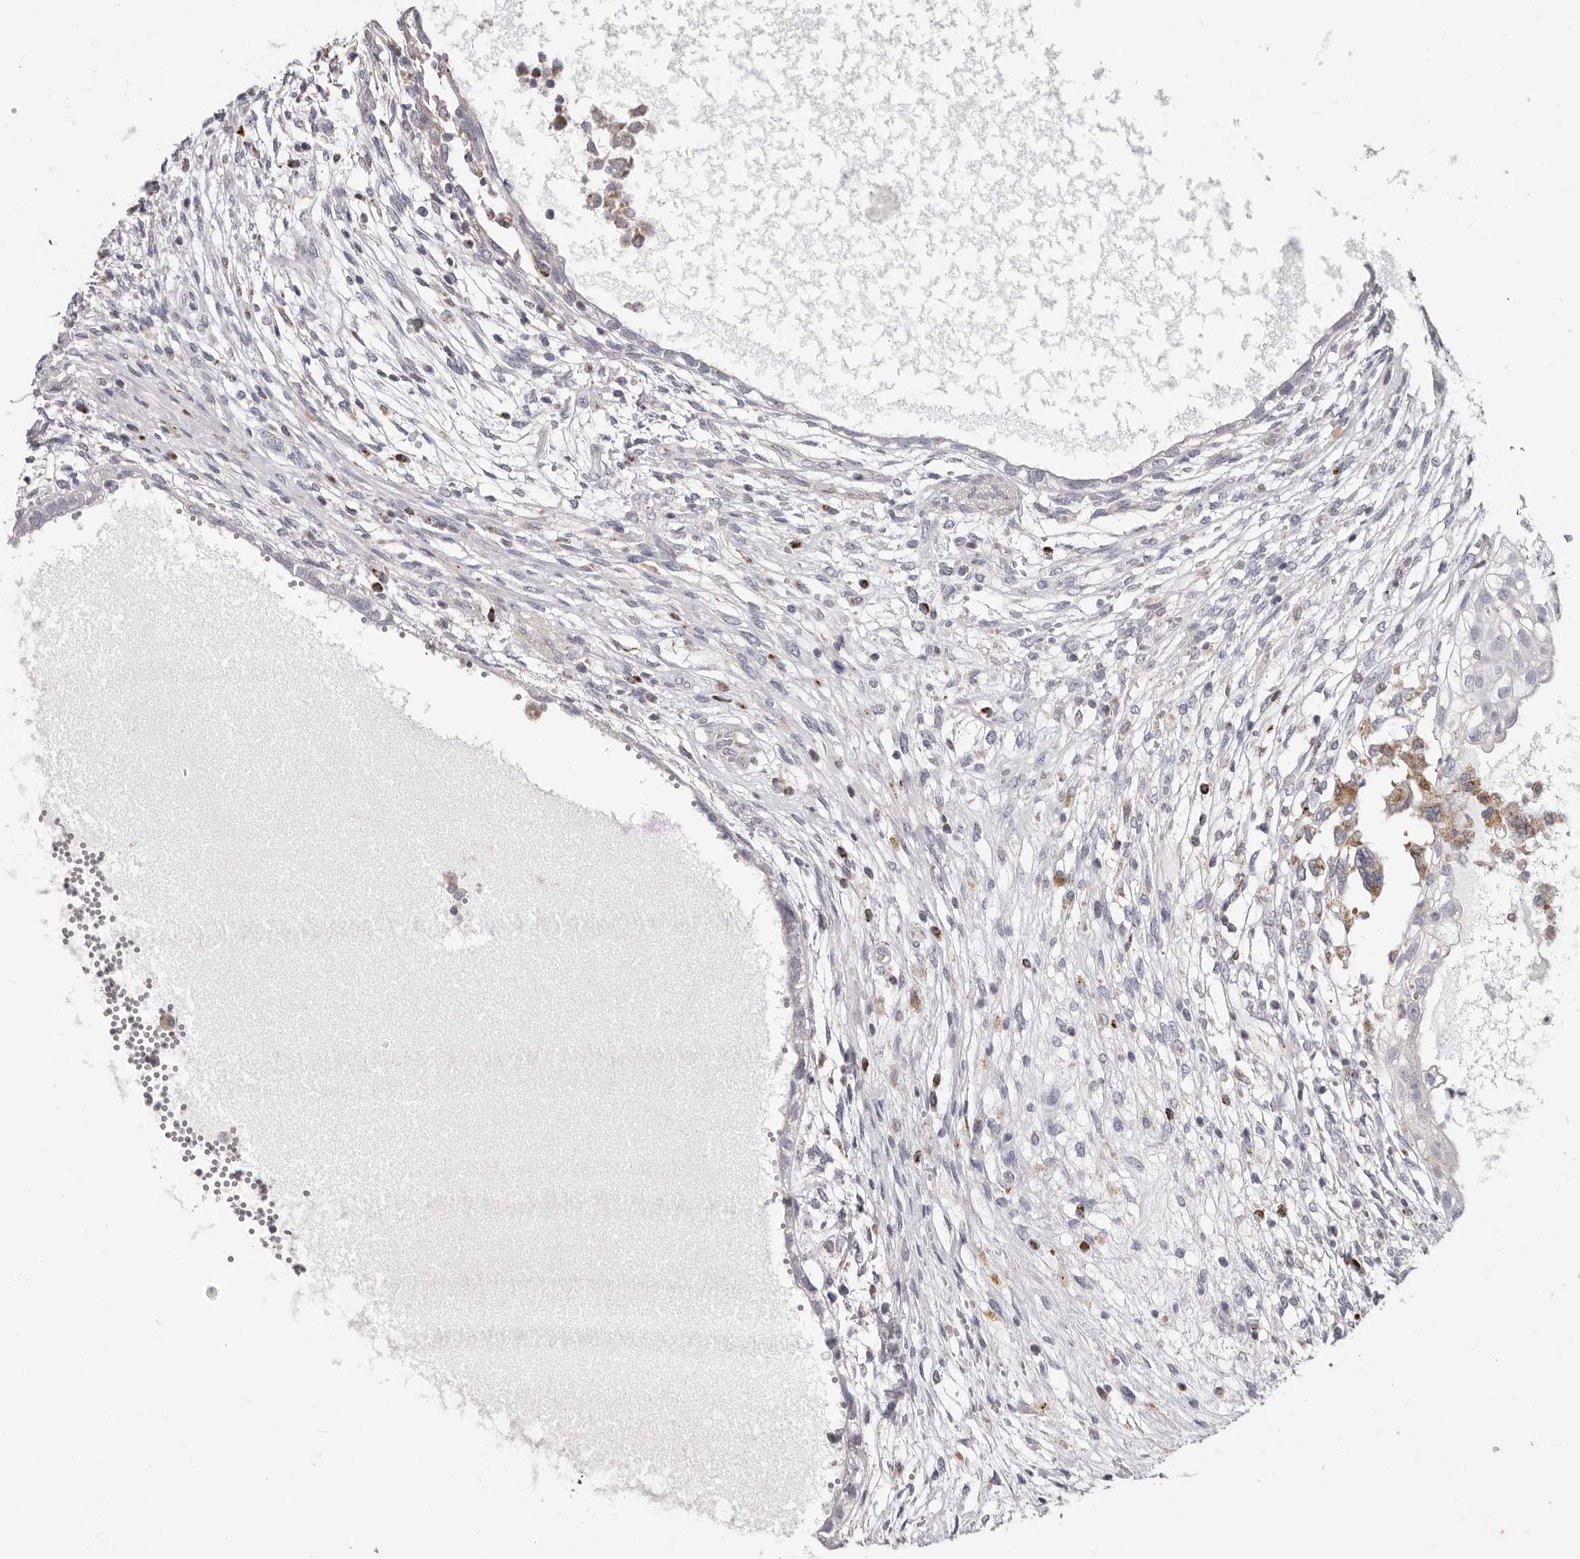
{"staining": {"intensity": "negative", "quantity": "none", "location": "none"}, "tissue": "testis cancer", "cell_type": "Tumor cells", "image_type": "cancer", "snomed": [{"axis": "morphology", "description": "Carcinoma, Embryonal, NOS"}, {"axis": "topography", "description": "Testis"}], "caption": "This is an immunohistochemistry (IHC) photomicrograph of human testis cancer. There is no expression in tumor cells.", "gene": "PRMT2", "patient": {"sex": "male", "age": 26}}